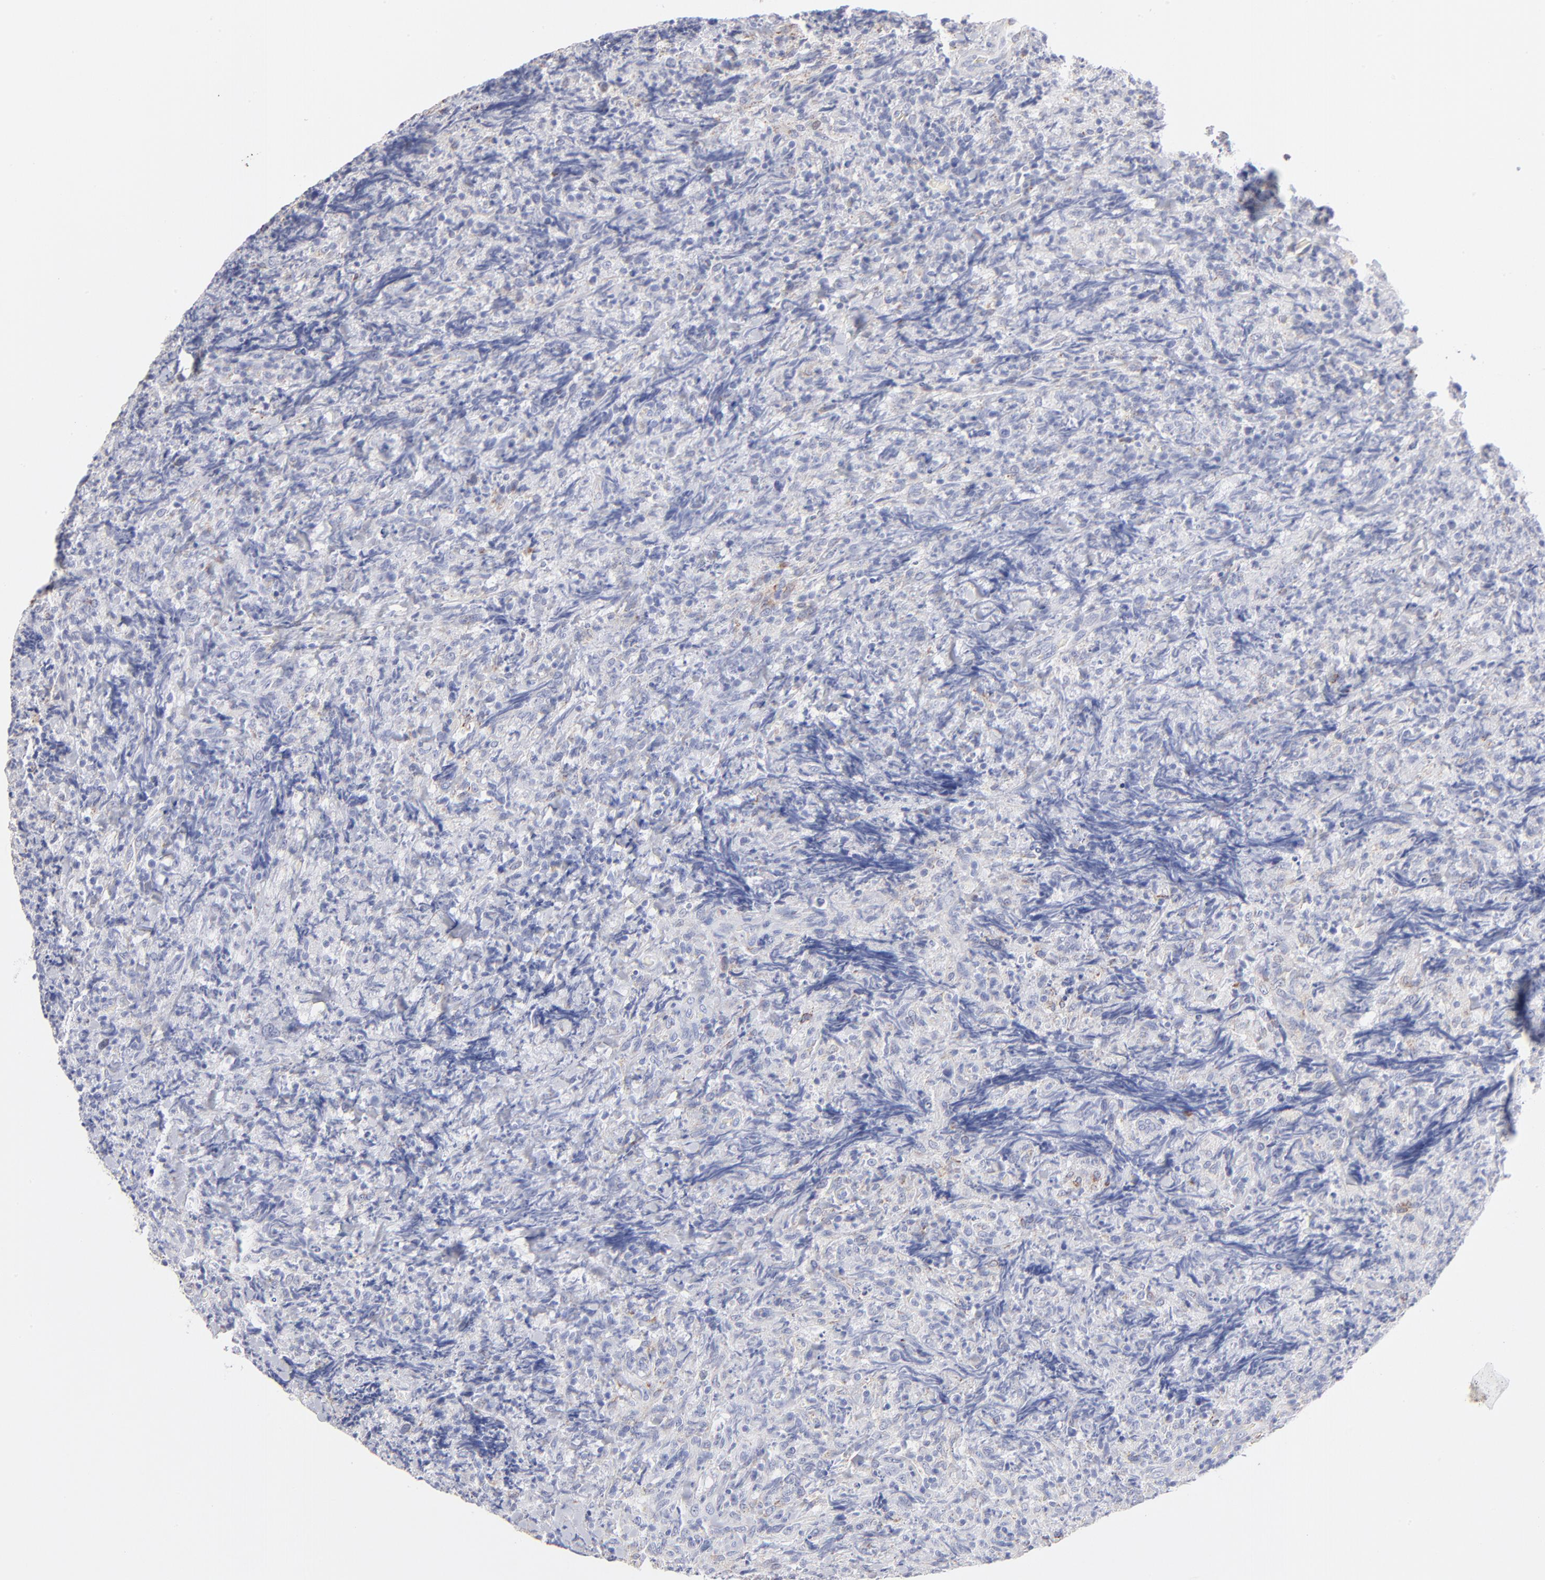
{"staining": {"intensity": "negative", "quantity": "none", "location": "none"}, "tissue": "lymphoma", "cell_type": "Tumor cells", "image_type": "cancer", "snomed": [{"axis": "morphology", "description": "Malignant lymphoma, non-Hodgkin's type, High grade"}, {"axis": "topography", "description": "Tonsil"}], "caption": "IHC micrograph of neoplastic tissue: human lymphoma stained with DAB (3,3'-diaminobenzidine) exhibits no significant protein expression in tumor cells. (Stains: DAB (3,3'-diaminobenzidine) immunohistochemistry (IHC) with hematoxylin counter stain, Microscopy: brightfield microscopy at high magnification).", "gene": "TST", "patient": {"sex": "female", "age": 36}}